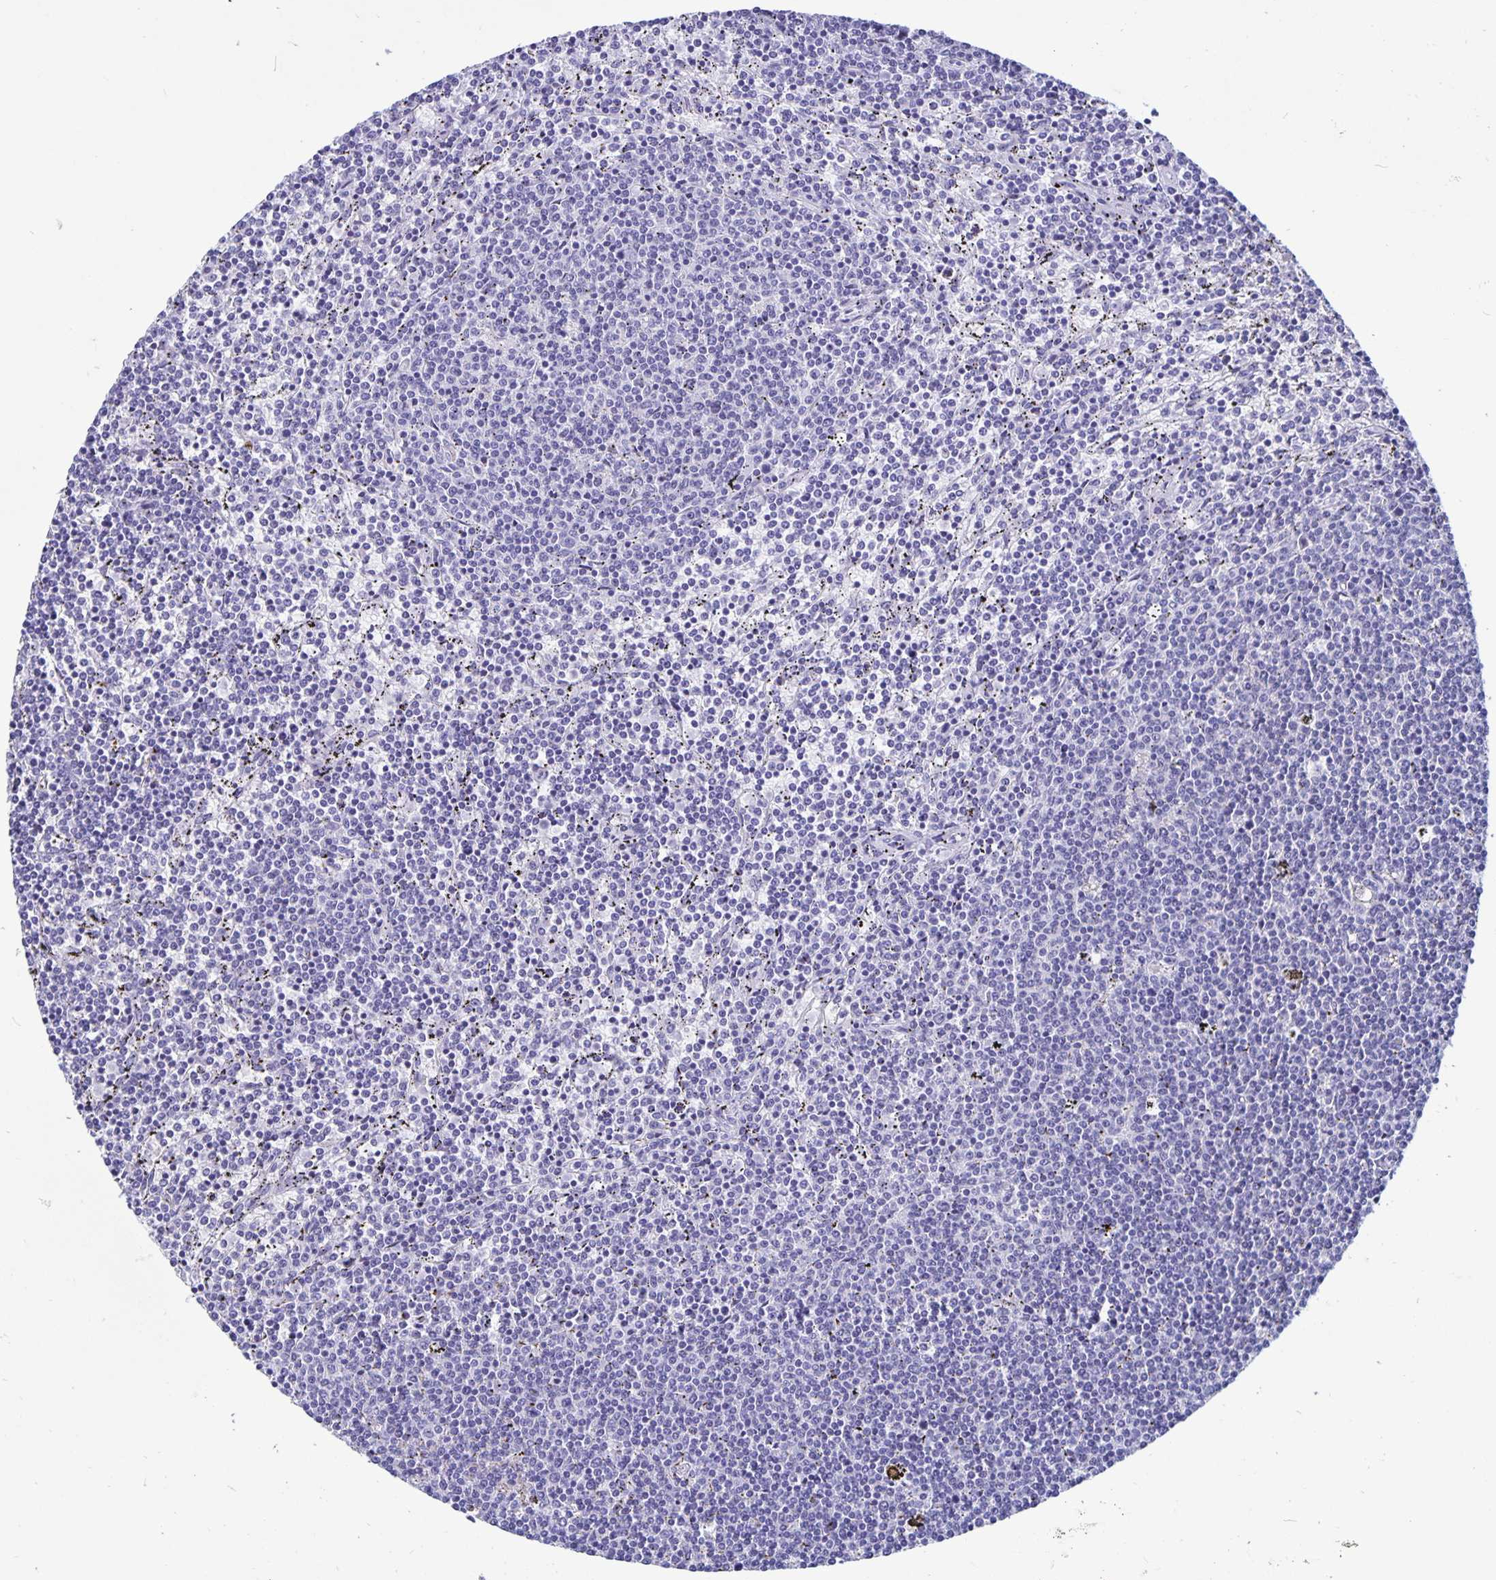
{"staining": {"intensity": "negative", "quantity": "none", "location": "none"}, "tissue": "lymphoma", "cell_type": "Tumor cells", "image_type": "cancer", "snomed": [{"axis": "morphology", "description": "Malignant lymphoma, non-Hodgkin's type, Low grade"}, {"axis": "topography", "description": "Spleen"}], "caption": "The histopathology image shows no significant expression in tumor cells of malignant lymphoma, non-Hodgkin's type (low-grade).", "gene": "BPIFA3", "patient": {"sex": "female", "age": 50}}